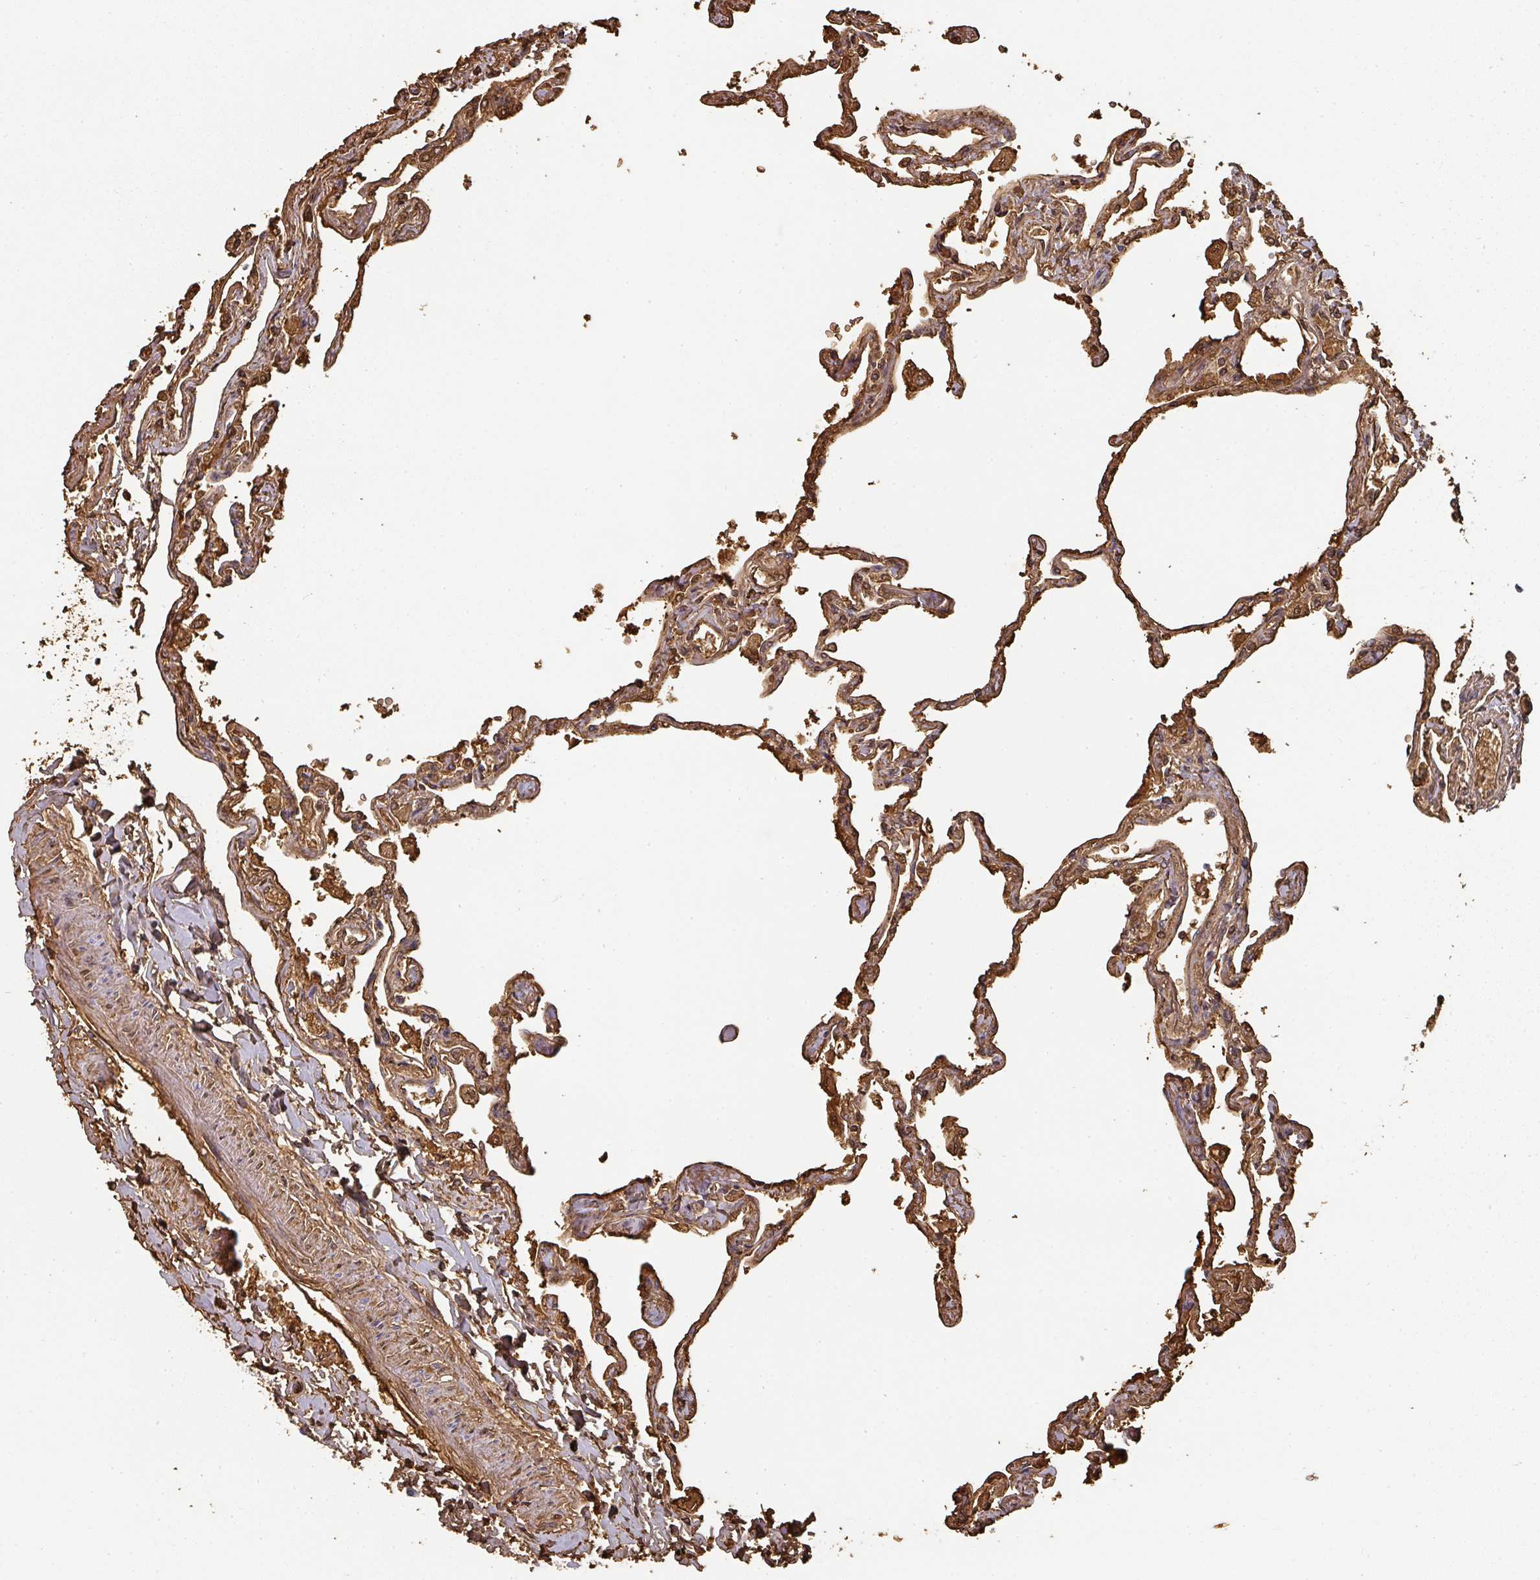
{"staining": {"intensity": "strong", "quantity": "25%-75%", "location": "cytoplasmic/membranous"}, "tissue": "lung", "cell_type": "Alveolar cells", "image_type": "normal", "snomed": [{"axis": "morphology", "description": "Normal tissue, NOS"}, {"axis": "topography", "description": "Lung"}], "caption": "Lung stained with immunohistochemistry exhibits strong cytoplasmic/membranous staining in approximately 25%-75% of alveolar cells. (Brightfield microscopy of DAB IHC at high magnification).", "gene": "ALB", "patient": {"sex": "female", "age": 67}}